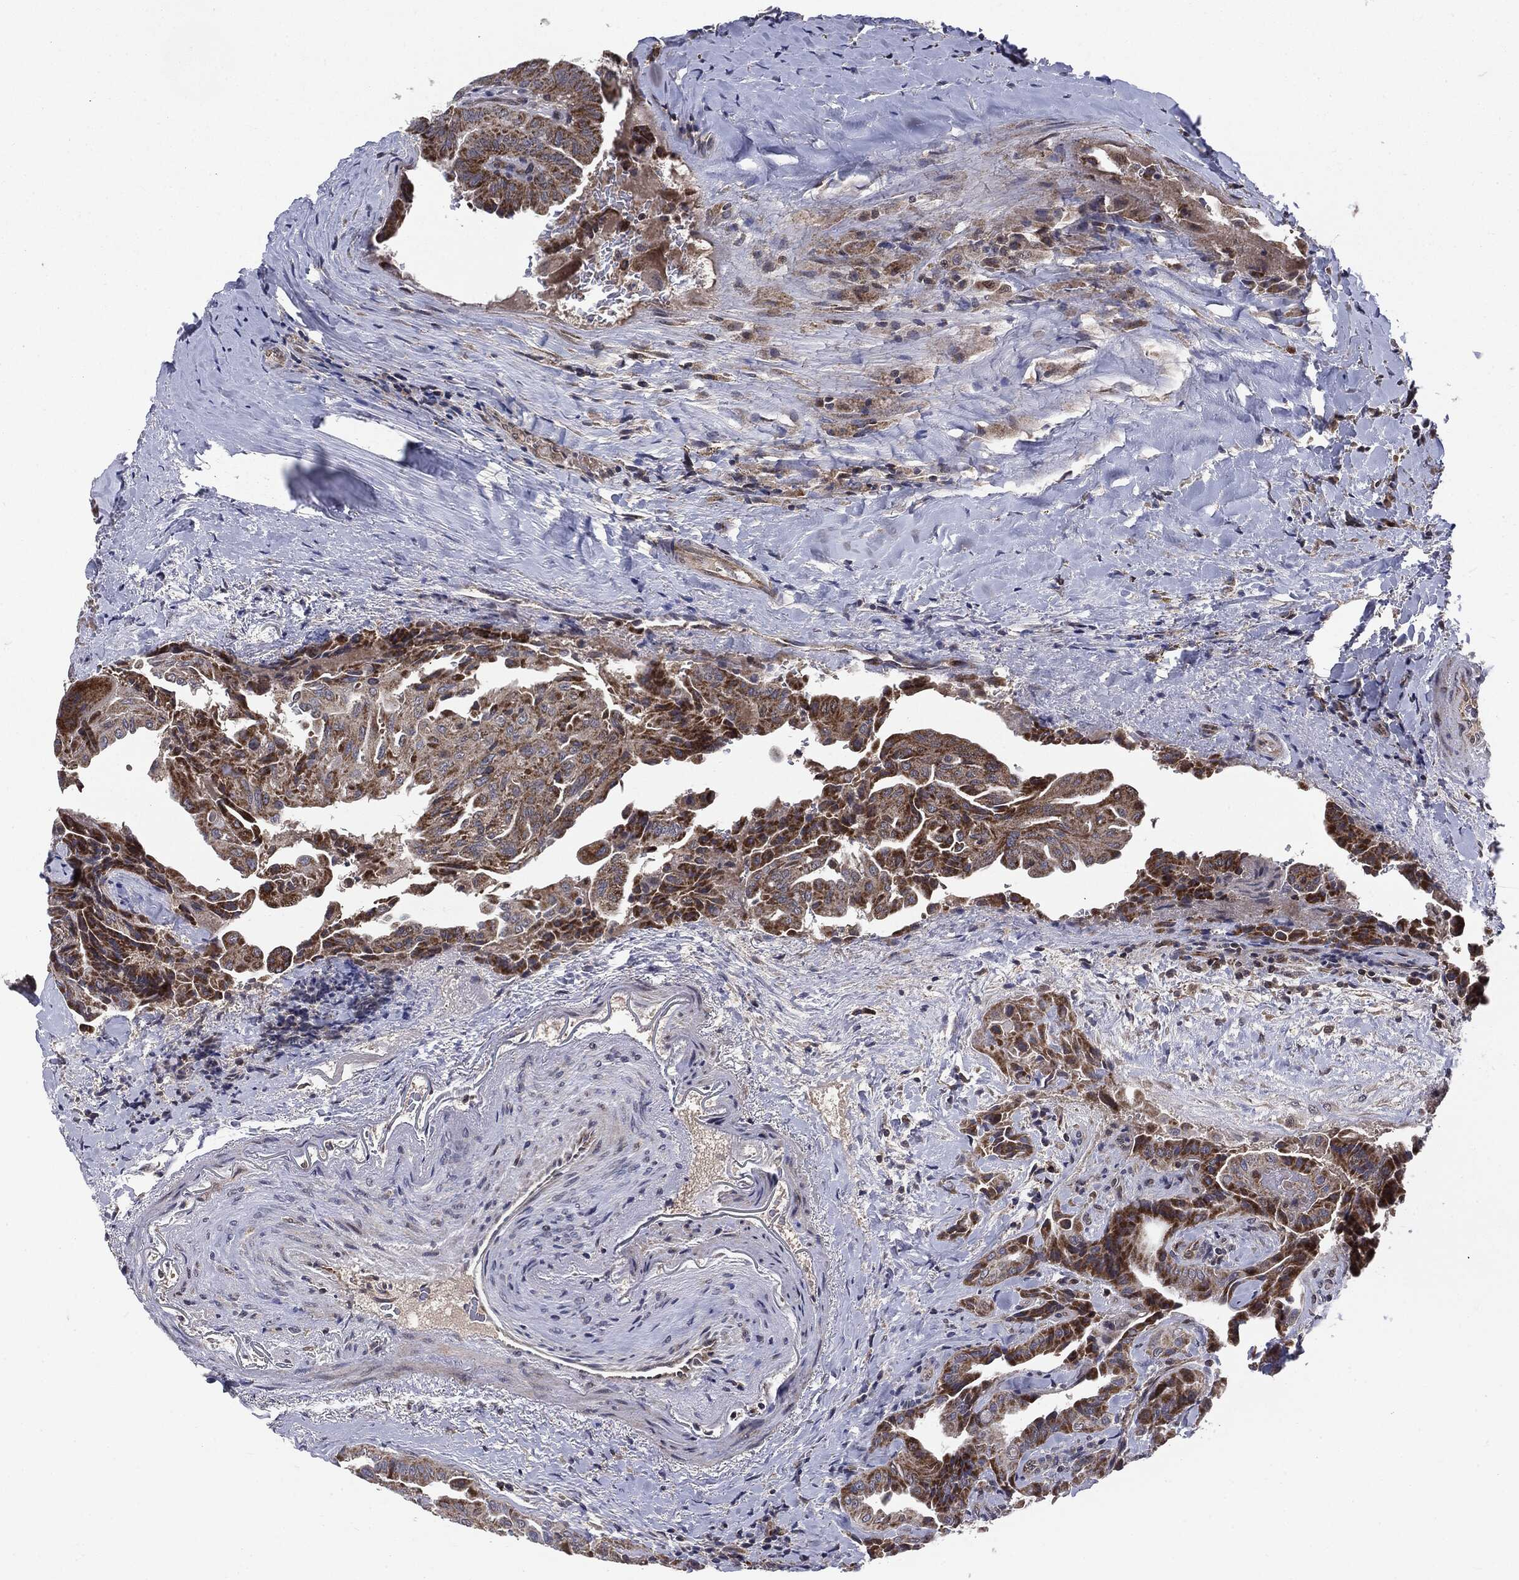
{"staining": {"intensity": "strong", "quantity": "<25%", "location": "cytoplasmic/membranous"}, "tissue": "thyroid cancer", "cell_type": "Tumor cells", "image_type": "cancer", "snomed": [{"axis": "morphology", "description": "Papillary adenocarcinoma, NOS"}, {"axis": "topography", "description": "Thyroid gland"}], "caption": "Brown immunohistochemical staining in papillary adenocarcinoma (thyroid) demonstrates strong cytoplasmic/membranous staining in approximately <25% of tumor cells.", "gene": "PTPA", "patient": {"sex": "female", "age": 68}}